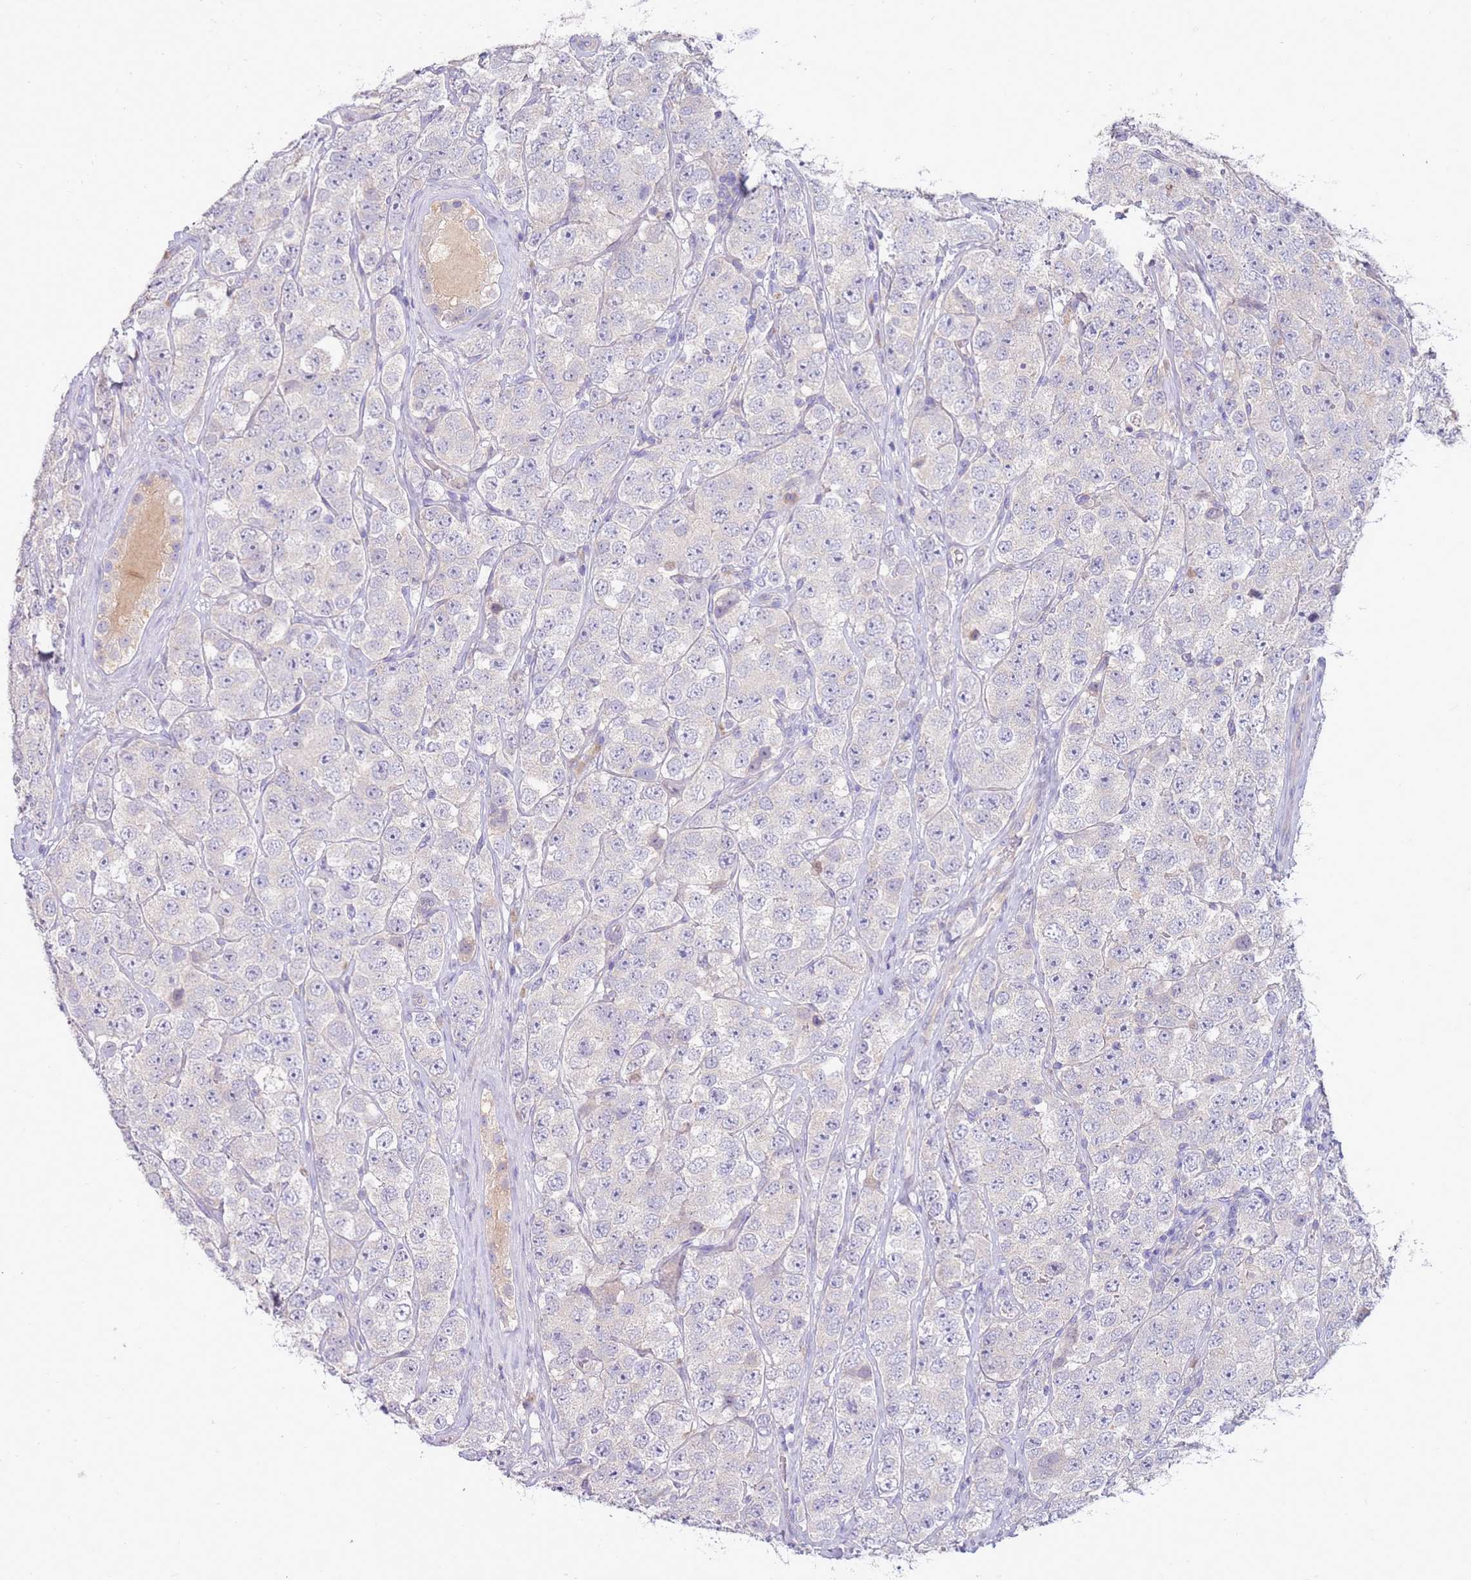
{"staining": {"intensity": "negative", "quantity": "none", "location": "none"}, "tissue": "testis cancer", "cell_type": "Tumor cells", "image_type": "cancer", "snomed": [{"axis": "morphology", "description": "Seminoma, NOS"}, {"axis": "topography", "description": "Testis"}], "caption": "Human seminoma (testis) stained for a protein using IHC exhibits no staining in tumor cells.", "gene": "SLC44A4", "patient": {"sex": "male", "age": 28}}